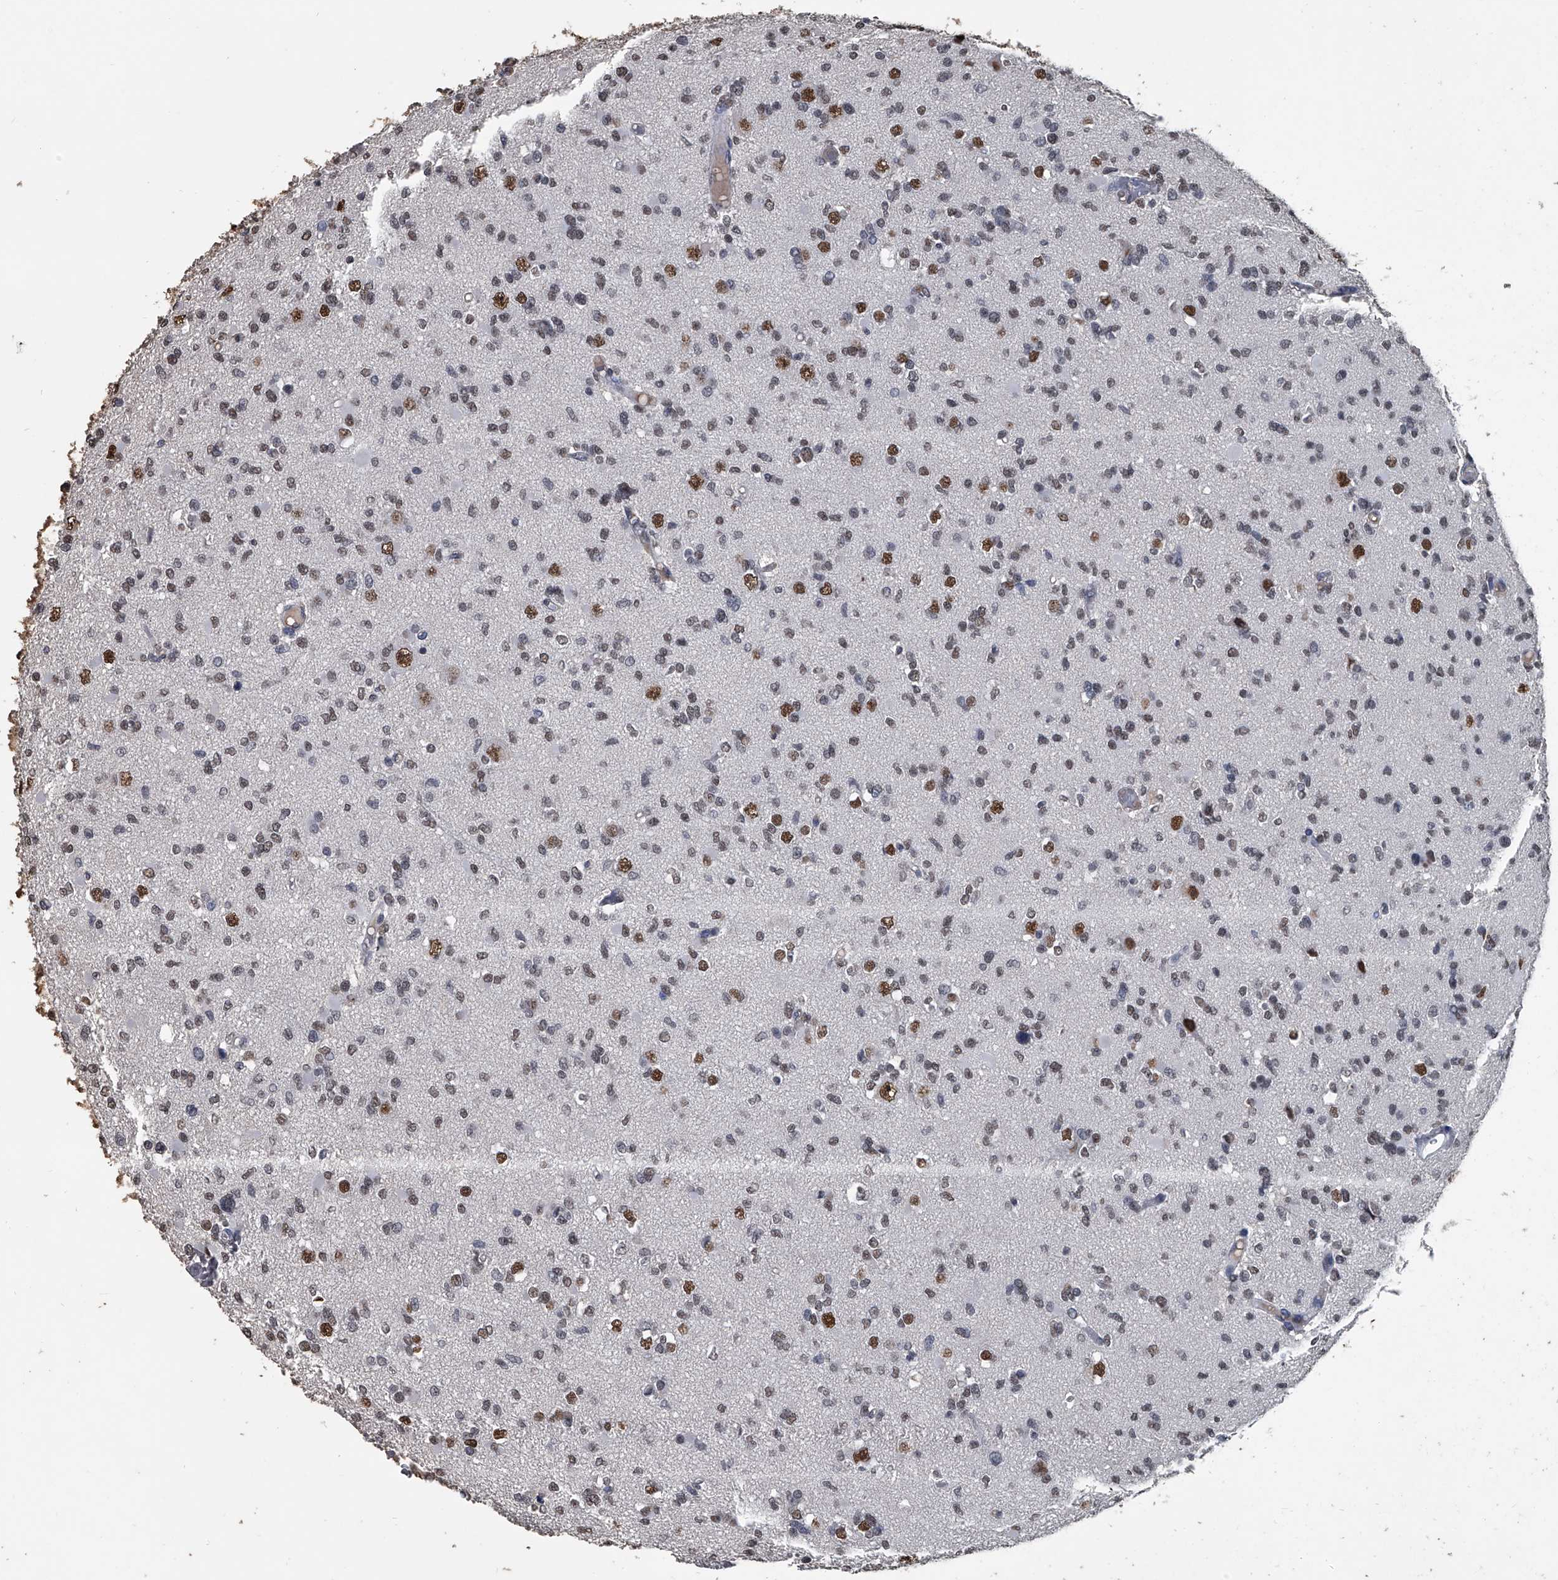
{"staining": {"intensity": "moderate", "quantity": "<25%", "location": "nuclear"}, "tissue": "glioma", "cell_type": "Tumor cells", "image_type": "cancer", "snomed": [{"axis": "morphology", "description": "Glioma, malignant, Low grade"}, {"axis": "topography", "description": "Brain"}], "caption": "There is low levels of moderate nuclear expression in tumor cells of malignant glioma (low-grade), as demonstrated by immunohistochemical staining (brown color).", "gene": "MATR3", "patient": {"sex": "female", "age": 22}}